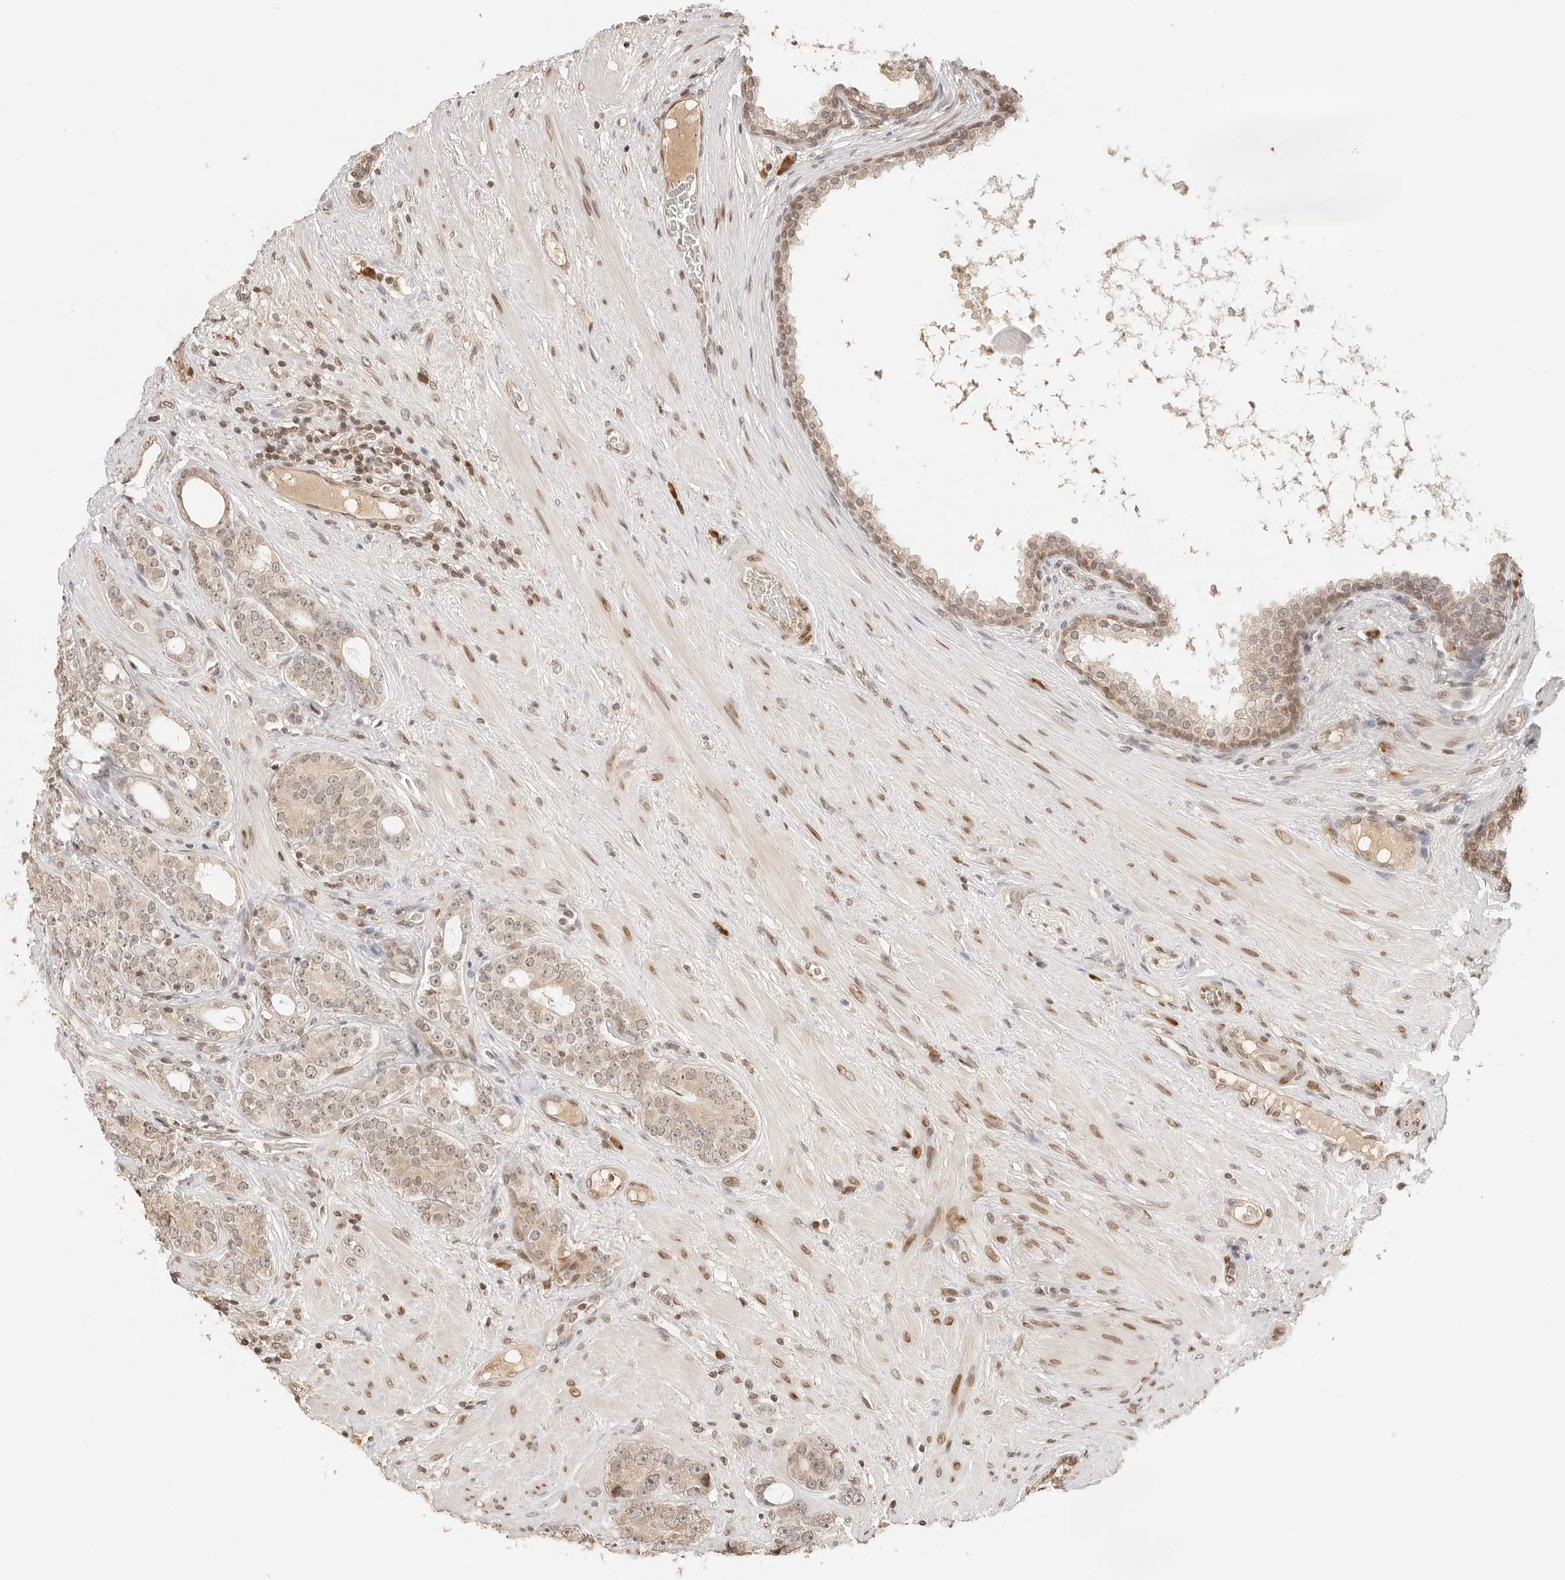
{"staining": {"intensity": "weak", "quantity": ">75%", "location": "cytoplasmic/membranous,nuclear"}, "tissue": "prostate cancer", "cell_type": "Tumor cells", "image_type": "cancer", "snomed": [{"axis": "morphology", "description": "Adenocarcinoma, High grade"}, {"axis": "topography", "description": "Prostate"}], "caption": "Brown immunohistochemical staining in human prostate adenocarcinoma (high-grade) displays weak cytoplasmic/membranous and nuclear expression in about >75% of tumor cells.", "gene": "POLH", "patient": {"sex": "male", "age": 56}}